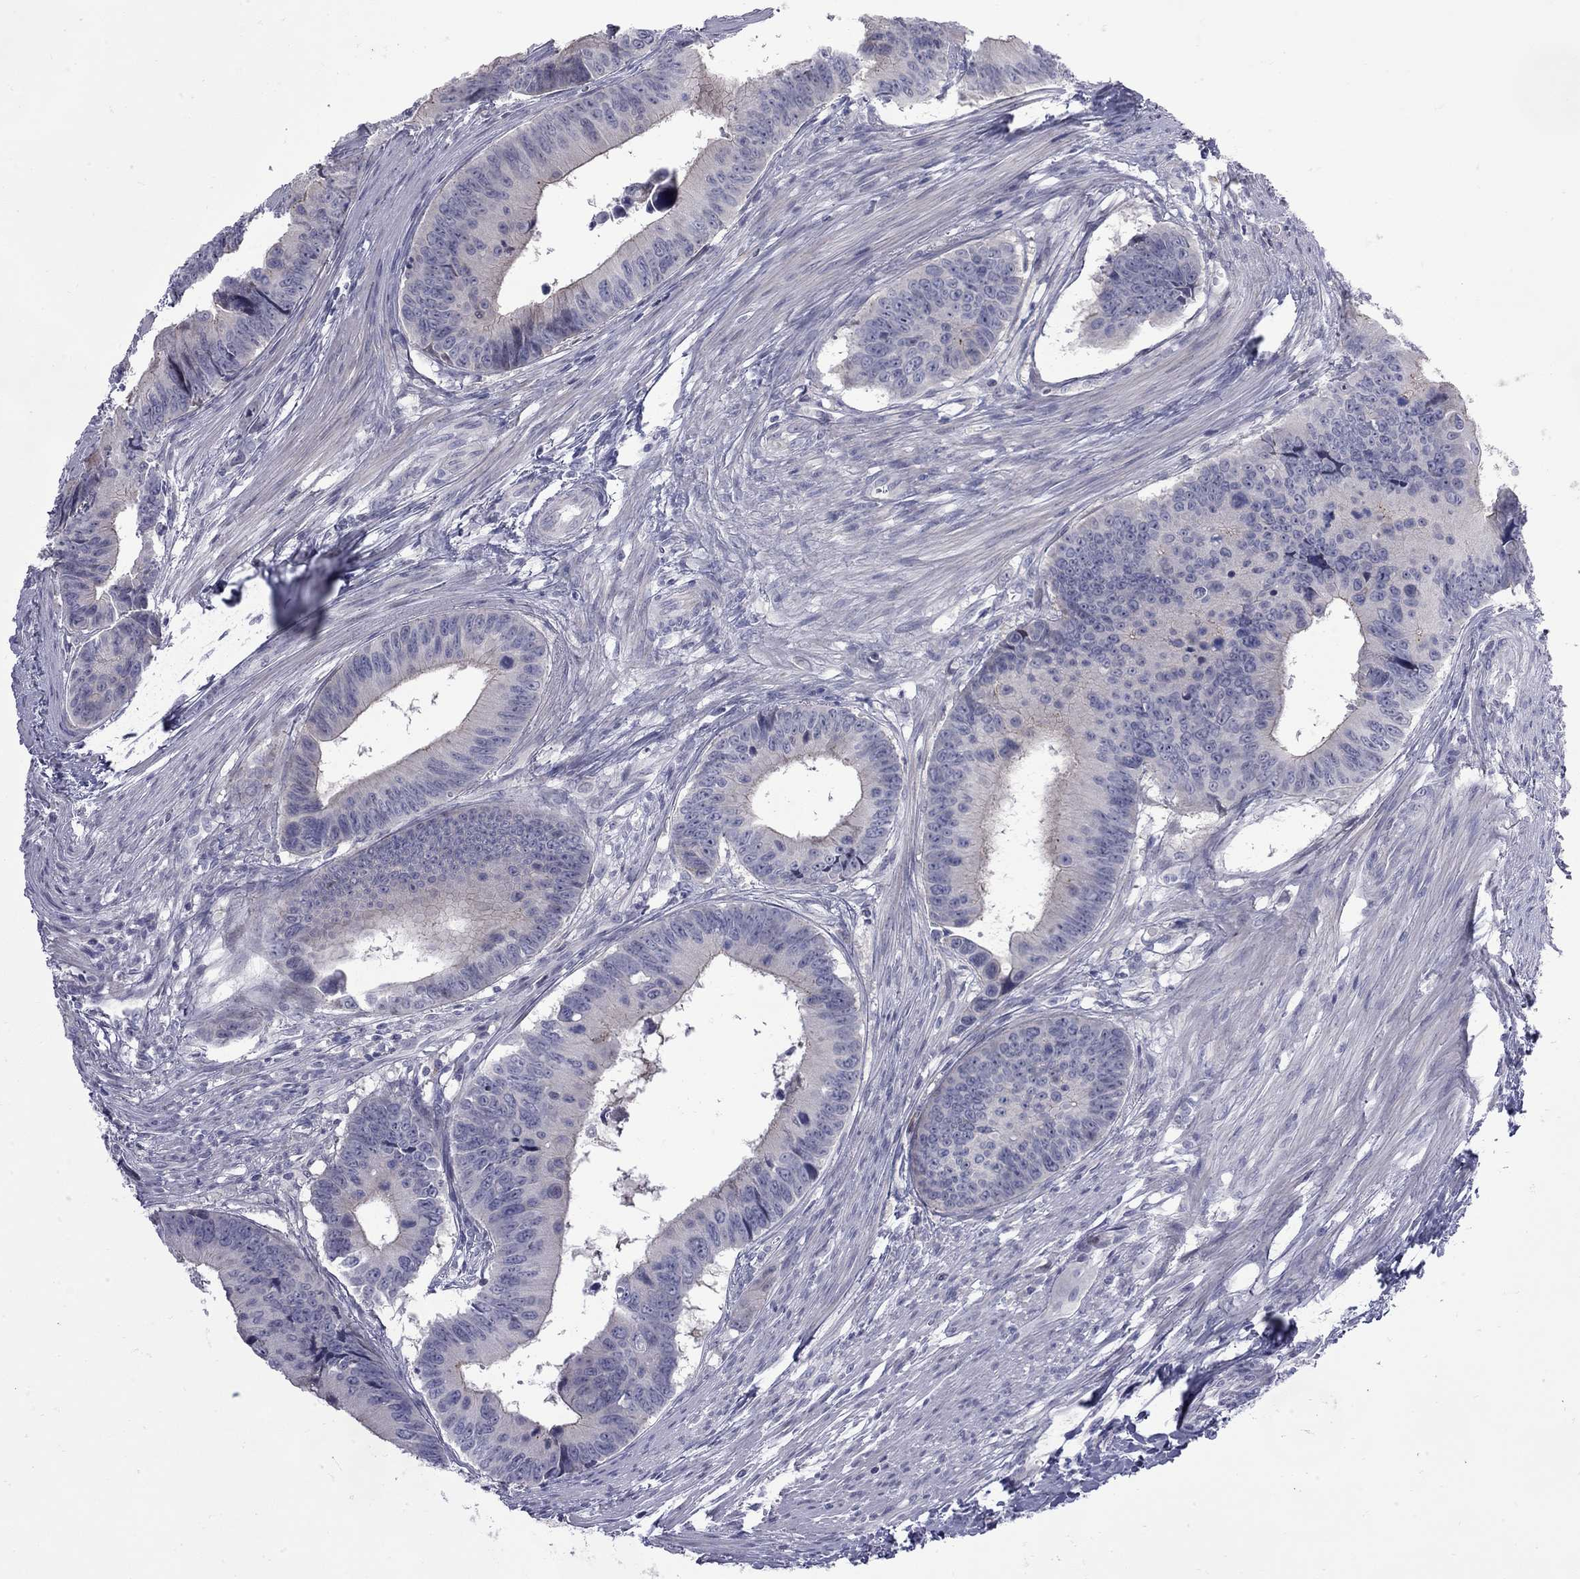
{"staining": {"intensity": "moderate", "quantity": "<25%", "location": "cytoplasmic/membranous"}, "tissue": "colorectal cancer", "cell_type": "Tumor cells", "image_type": "cancer", "snomed": [{"axis": "morphology", "description": "Adenocarcinoma, NOS"}, {"axis": "topography", "description": "Colon"}], "caption": "Immunohistochemistry (IHC) staining of colorectal cancer, which displays low levels of moderate cytoplasmic/membranous staining in about <25% of tumor cells indicating moderate cytoplasmic/membranous protein staining. The staining was performed using DAB (3,3'-diaminobenzidine) (brown) for protein detection and nuclei were counterstained in hematoxylin (blue).", "gene": "NRARP", "patient": {"sex": "female", "age": 87}}